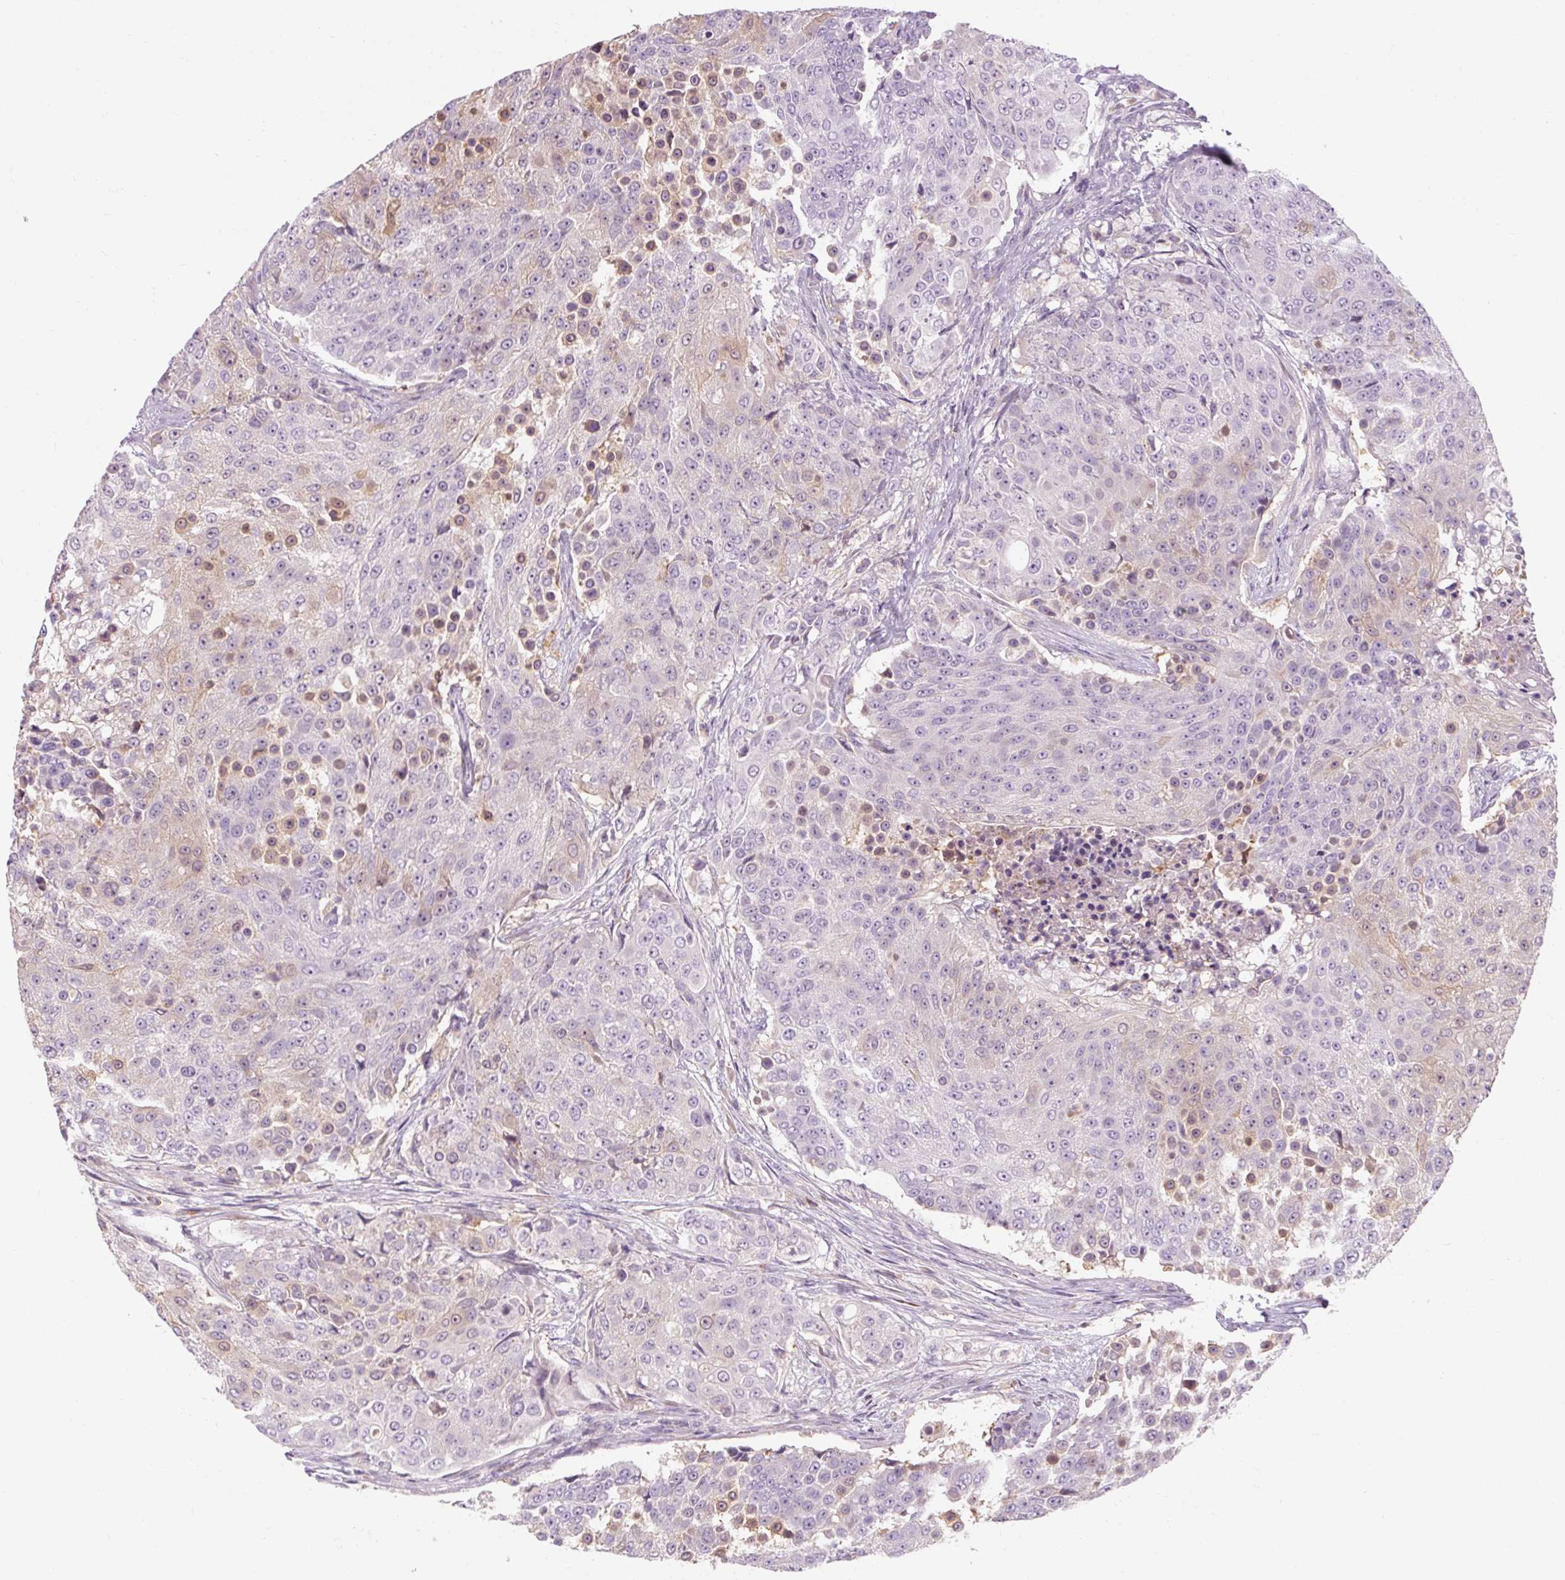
{"staining": {"intensity": "moderate", "quantity": "<25%", "location": "cytoplasmic/membranous"}, "tissue": "urothelial cancer", "cell_type": "Tumor cells", "image_type": "cancer", "snomed": [{"axis": "morphology", "description": "Urothelial carcinoma, High grade"}, {"axis": "topography", "description": "Urinary bladder"}], "caption": "Protein staining shows moderate cytoplasmic/membranous positivity in about <25% of tumor cells in urothelial cancer.", "gene": "TIGD2", "patient": {"sex": "female", "age": 63}}